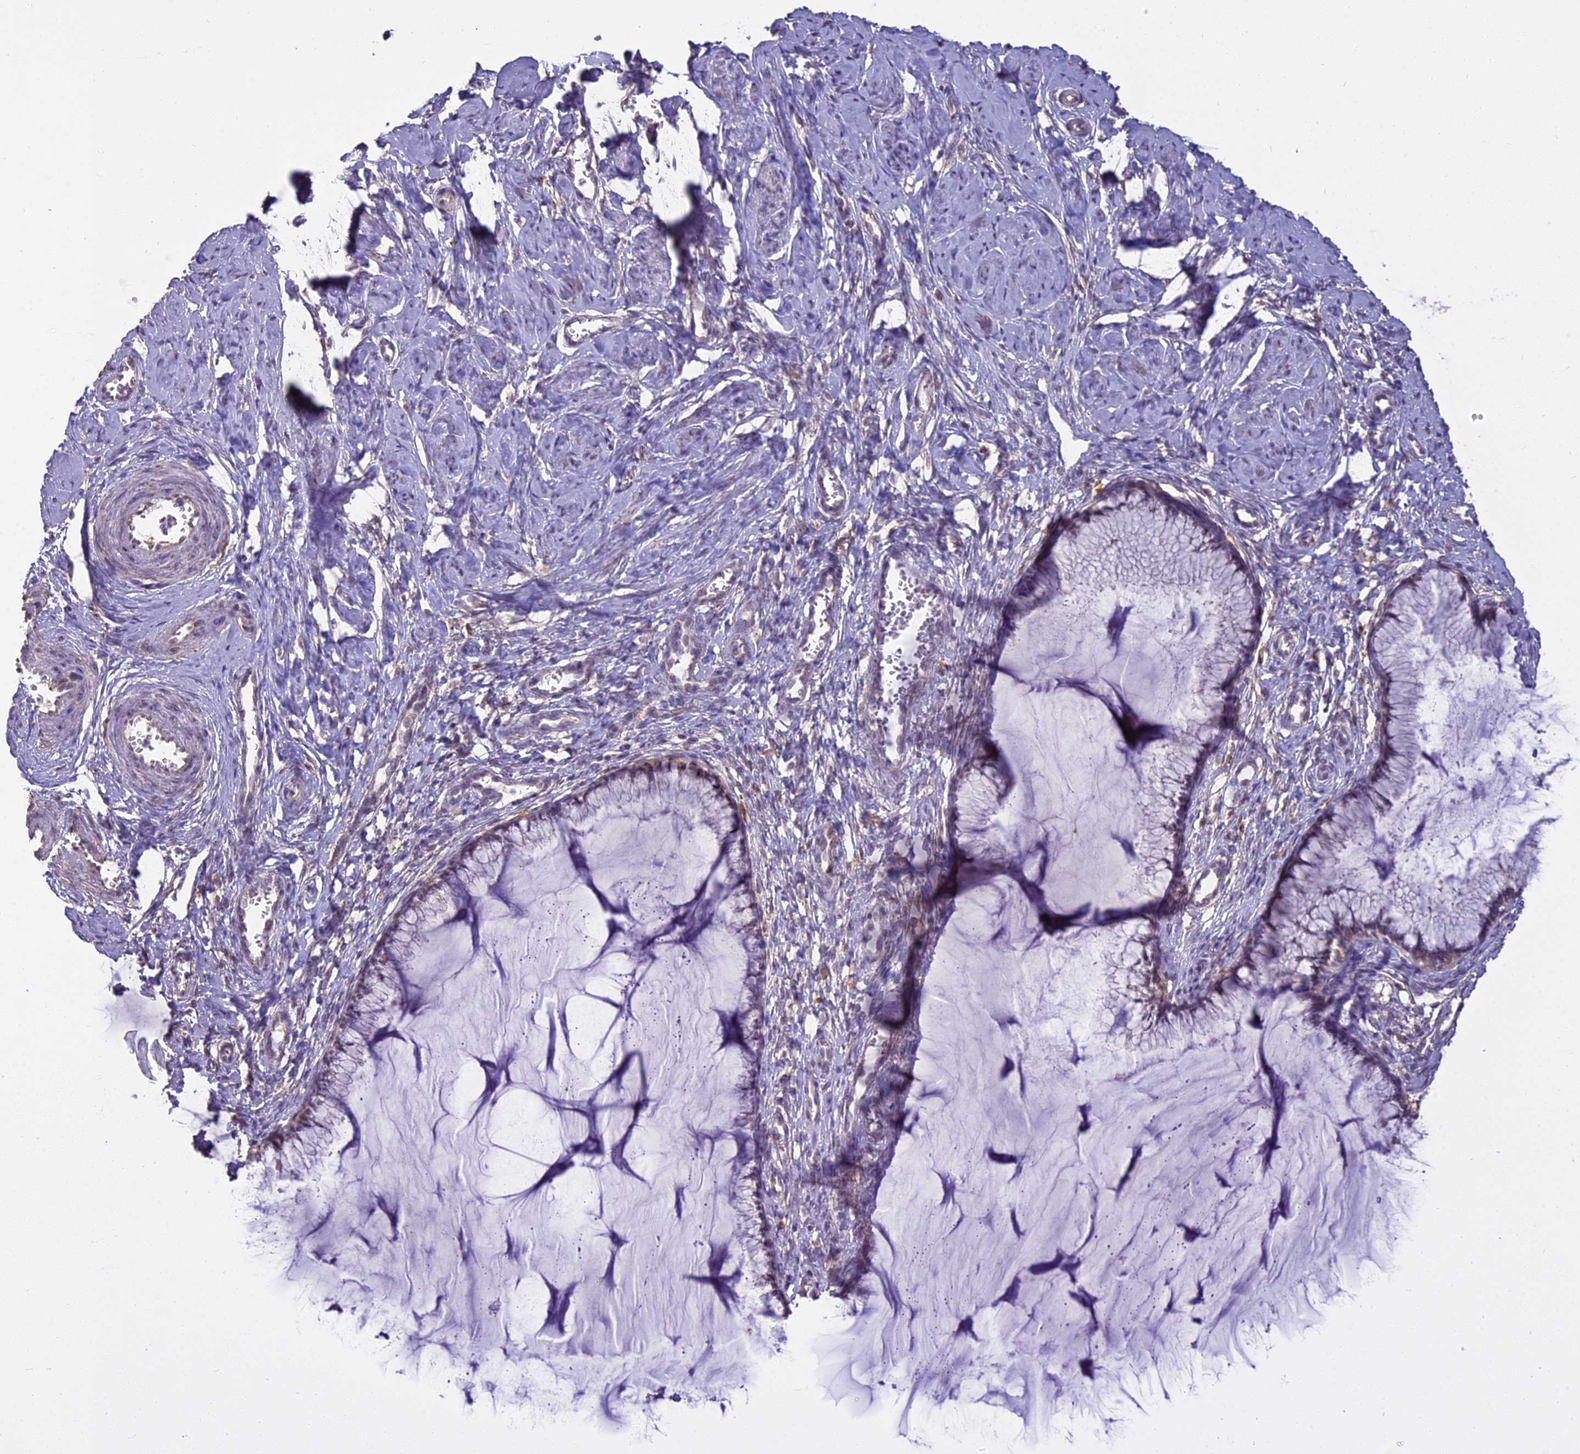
{"staining": {"intensity": "weak", "quantity": "<25%", "location": "cytoplasmic/membranous,nuclear"}, "tissue": "cervix", "cell_type": "Glandular cells", "image_type": "normal", "snomed": [{"axis": "morphology", "description": "Normal tissue, NOS"}, {"axis": "morphology", "description": "Adenocarcinoma, NOS"}, {"axis": "topography", "description": "Cervix"}], "caption": "Glandular cells show no significant protein expression in benign cervix.", "gene": "BLNK", "patient": {"sex": "female", "age": 29}}